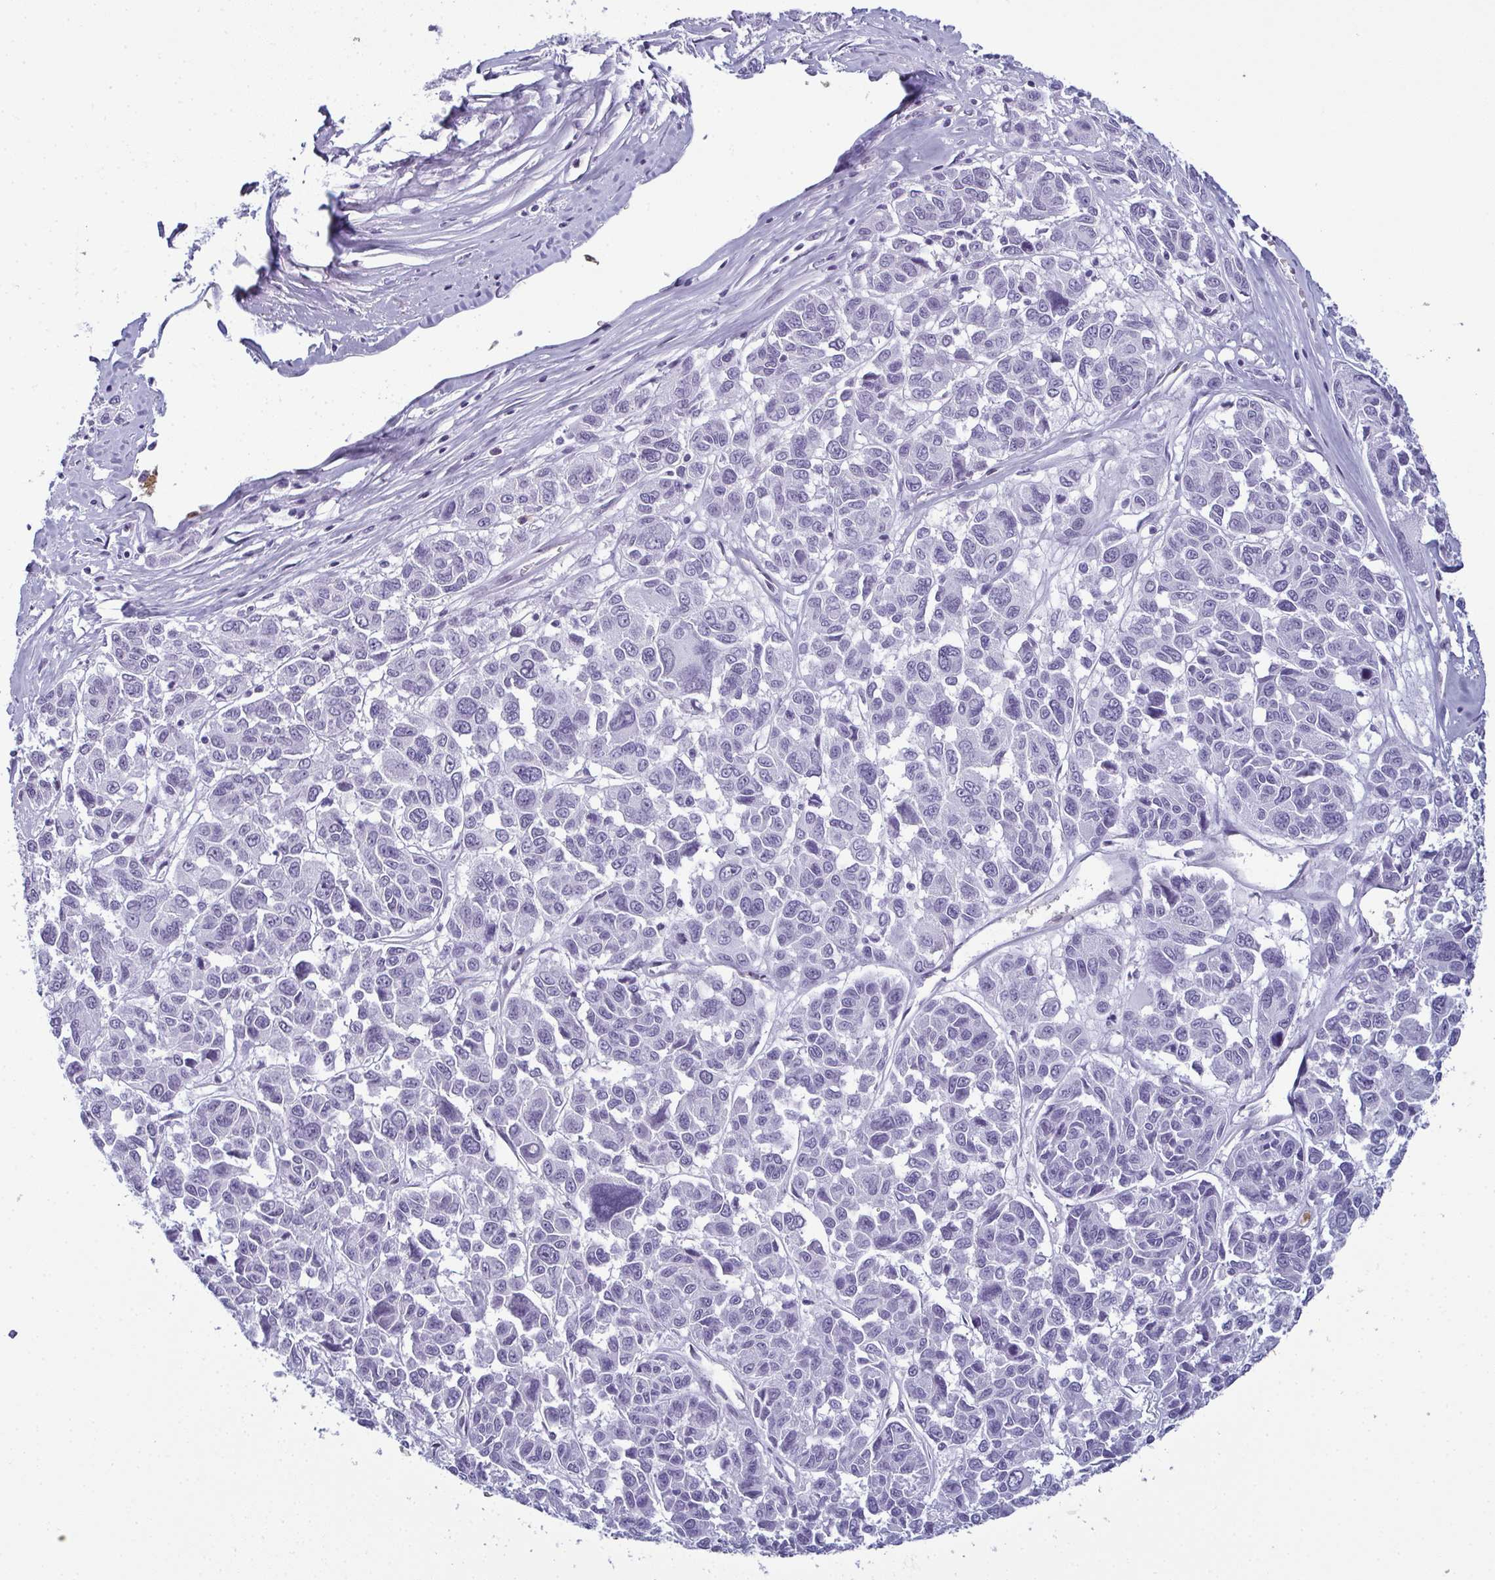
{"staining": {"intensity": "negative", "quantity": "none", "location": "none"}, "tissue": "melanoma", "cell_type": "Tumor cells", "image_type": "cancer", "snomed": [{"axis": "morphology", "description": "Malignant melanoma, NOS"}, {"axis": "topography", "description": "Skin"}], "caption": "This is an immunohistochemistry histopathology image of human malignant melanoma. There is no positivity in tumor cells.", "gene": "CDA", "patient": {"sex": "female", "age": 66}}